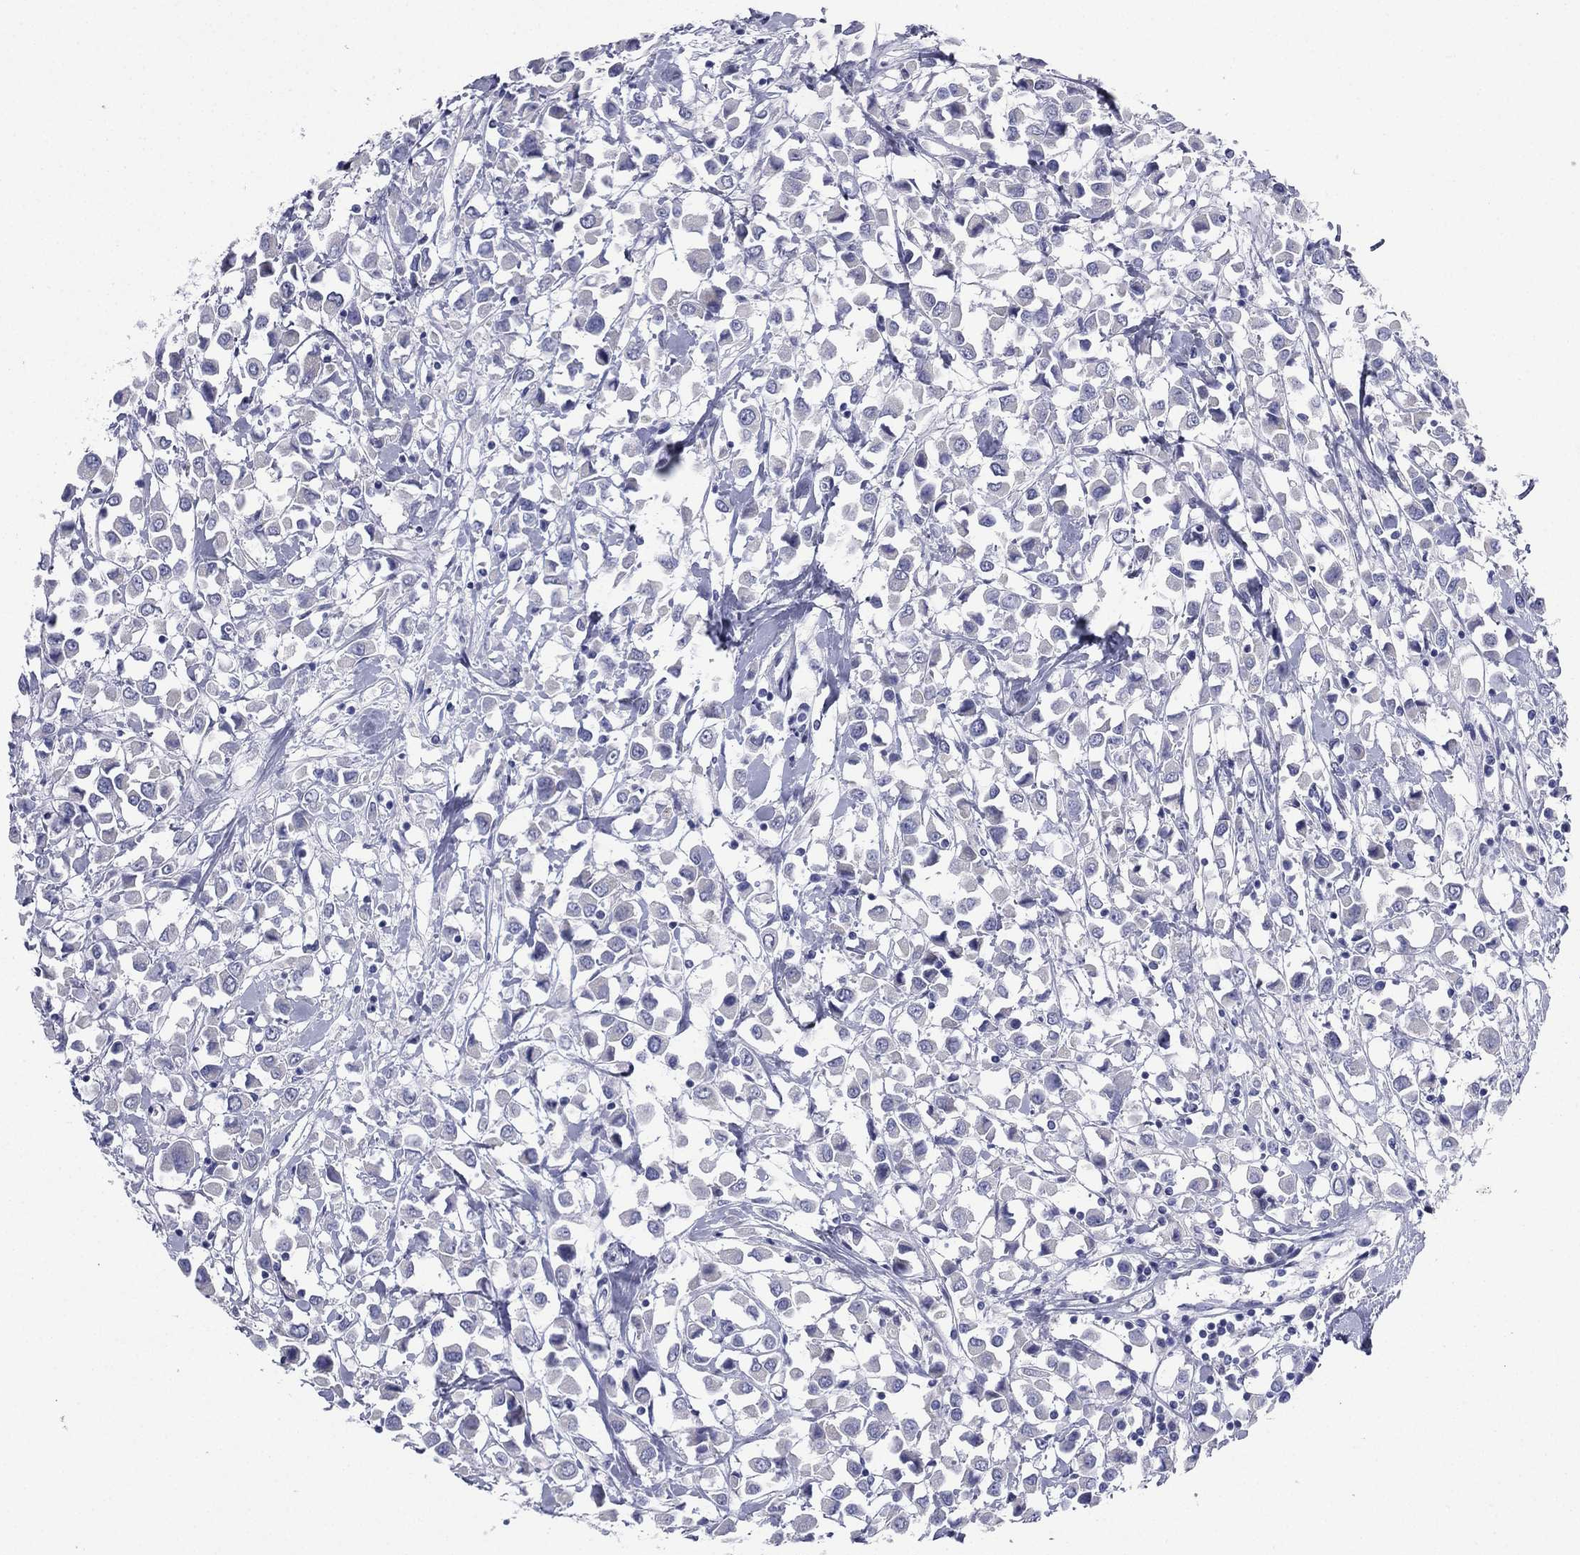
{"staining": {"intensity": "negative", "quantity": "none", "location": "none"}, "tissue": "breast cancer", "cell_type": "Tumor cells", "image_type": "cancer", "snomed": [{"axis": "morphology", "description": "Duct carcinoma"}, {"axis": "topography", "description": "Breast"}], "caption": "The micrograph exhibits no staining of tumor cells in intraductal carcinoma (breast). (Brightfield microscopy of DAB (3,3'-diaminobenzidine) immunohistochemistry (IHC) at high magnification).", "gene": "FCER2", "patient": {"sex": "female", "age": 61}}